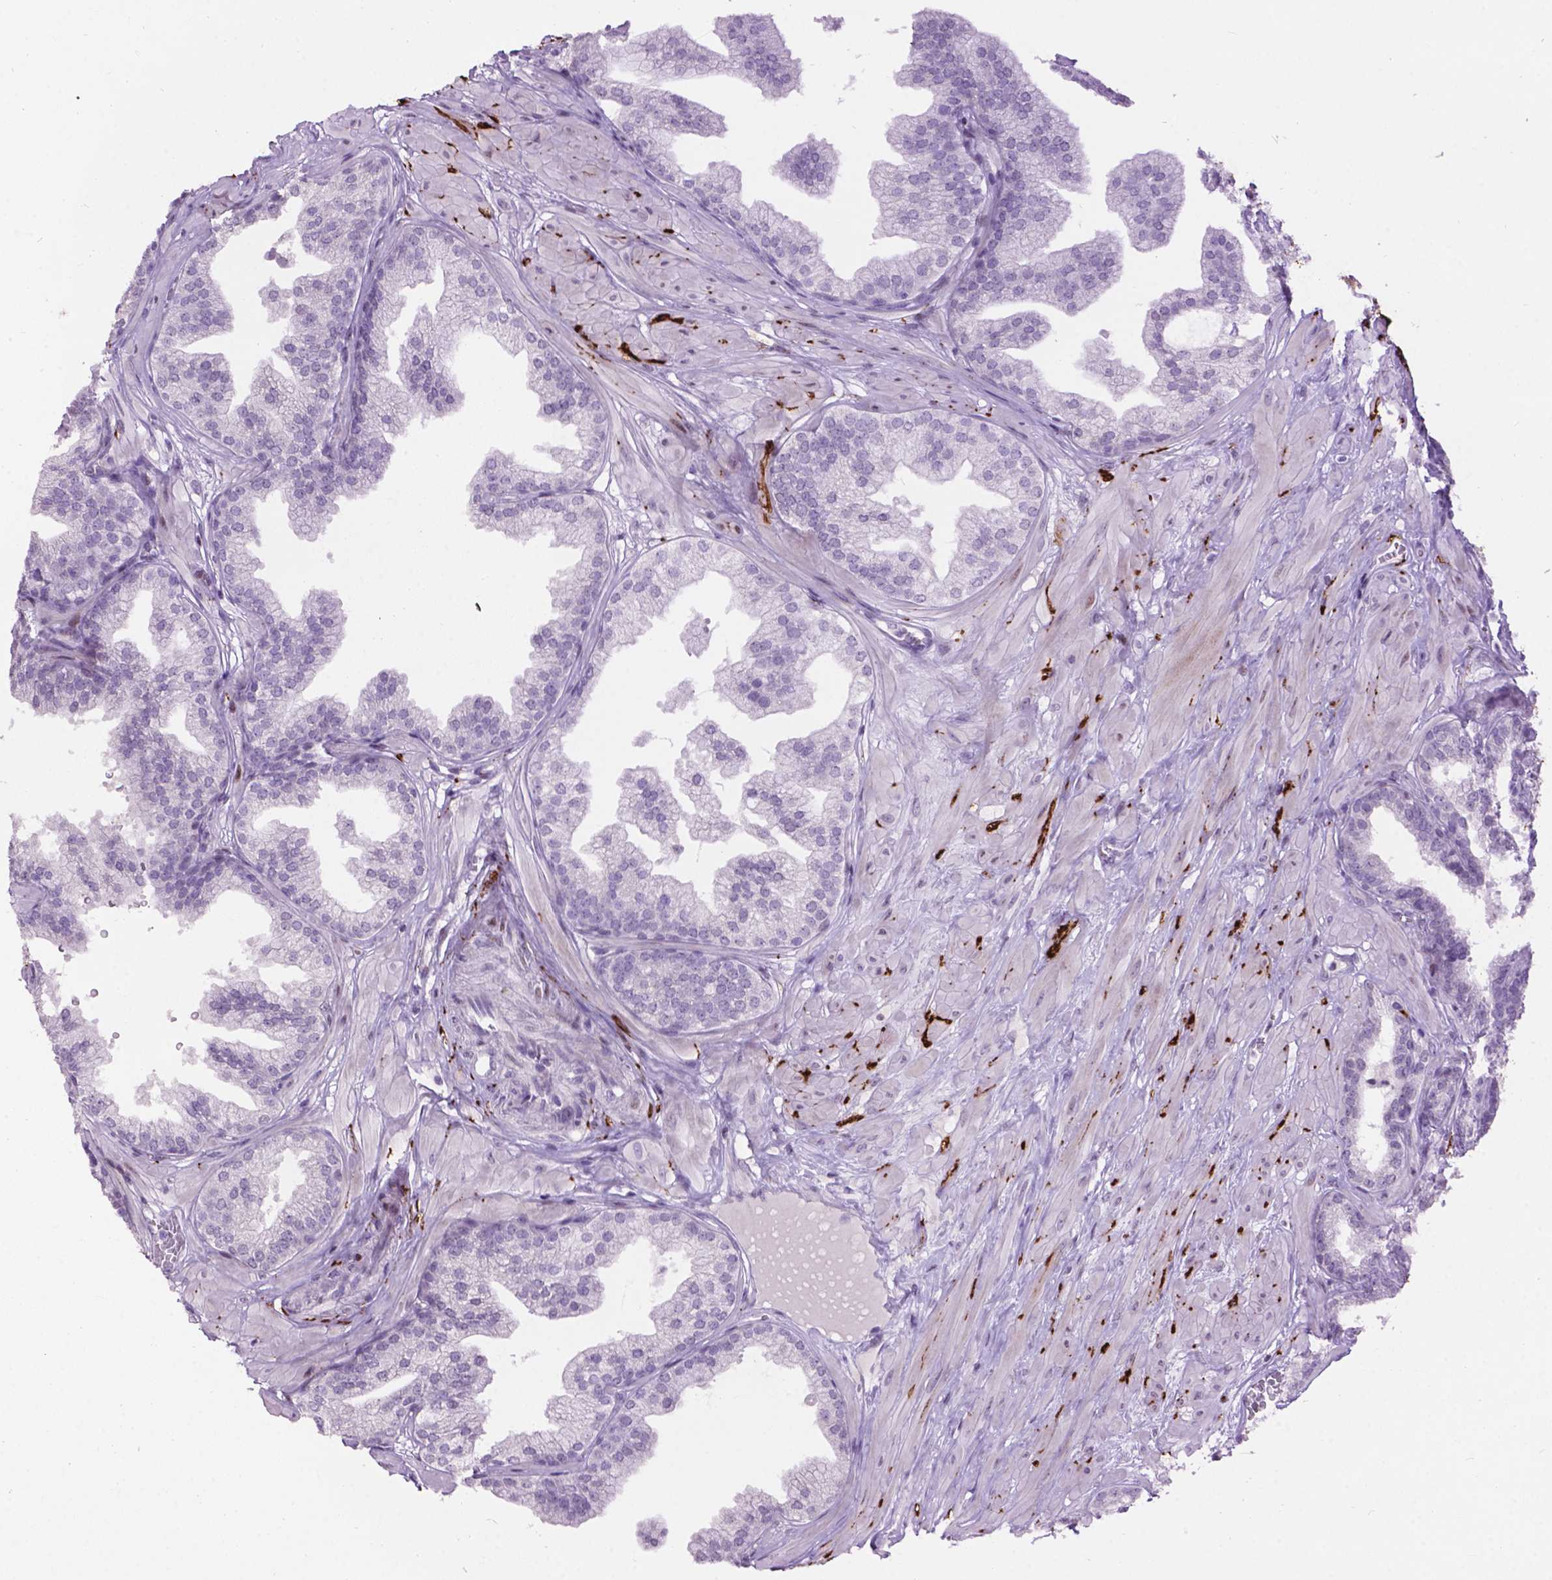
{"staining": {"intensity": "negative", "quantity": "none", "location": "none"}, "tissue": "prostate", "cell_type": "Glandular cells", "image_type": "normal", "snomed": [{"axis": "morphology", "description": "Normal tissue, NOS"}, {"axis": "topography", "description": "Prostate"}], "caption": "Protein analysis of benign prostate displays no significant positivity in glandular cells. Nuclei are stained in blue.", "gene": "TH", "patient": {"sex": "male", "age": 37}}